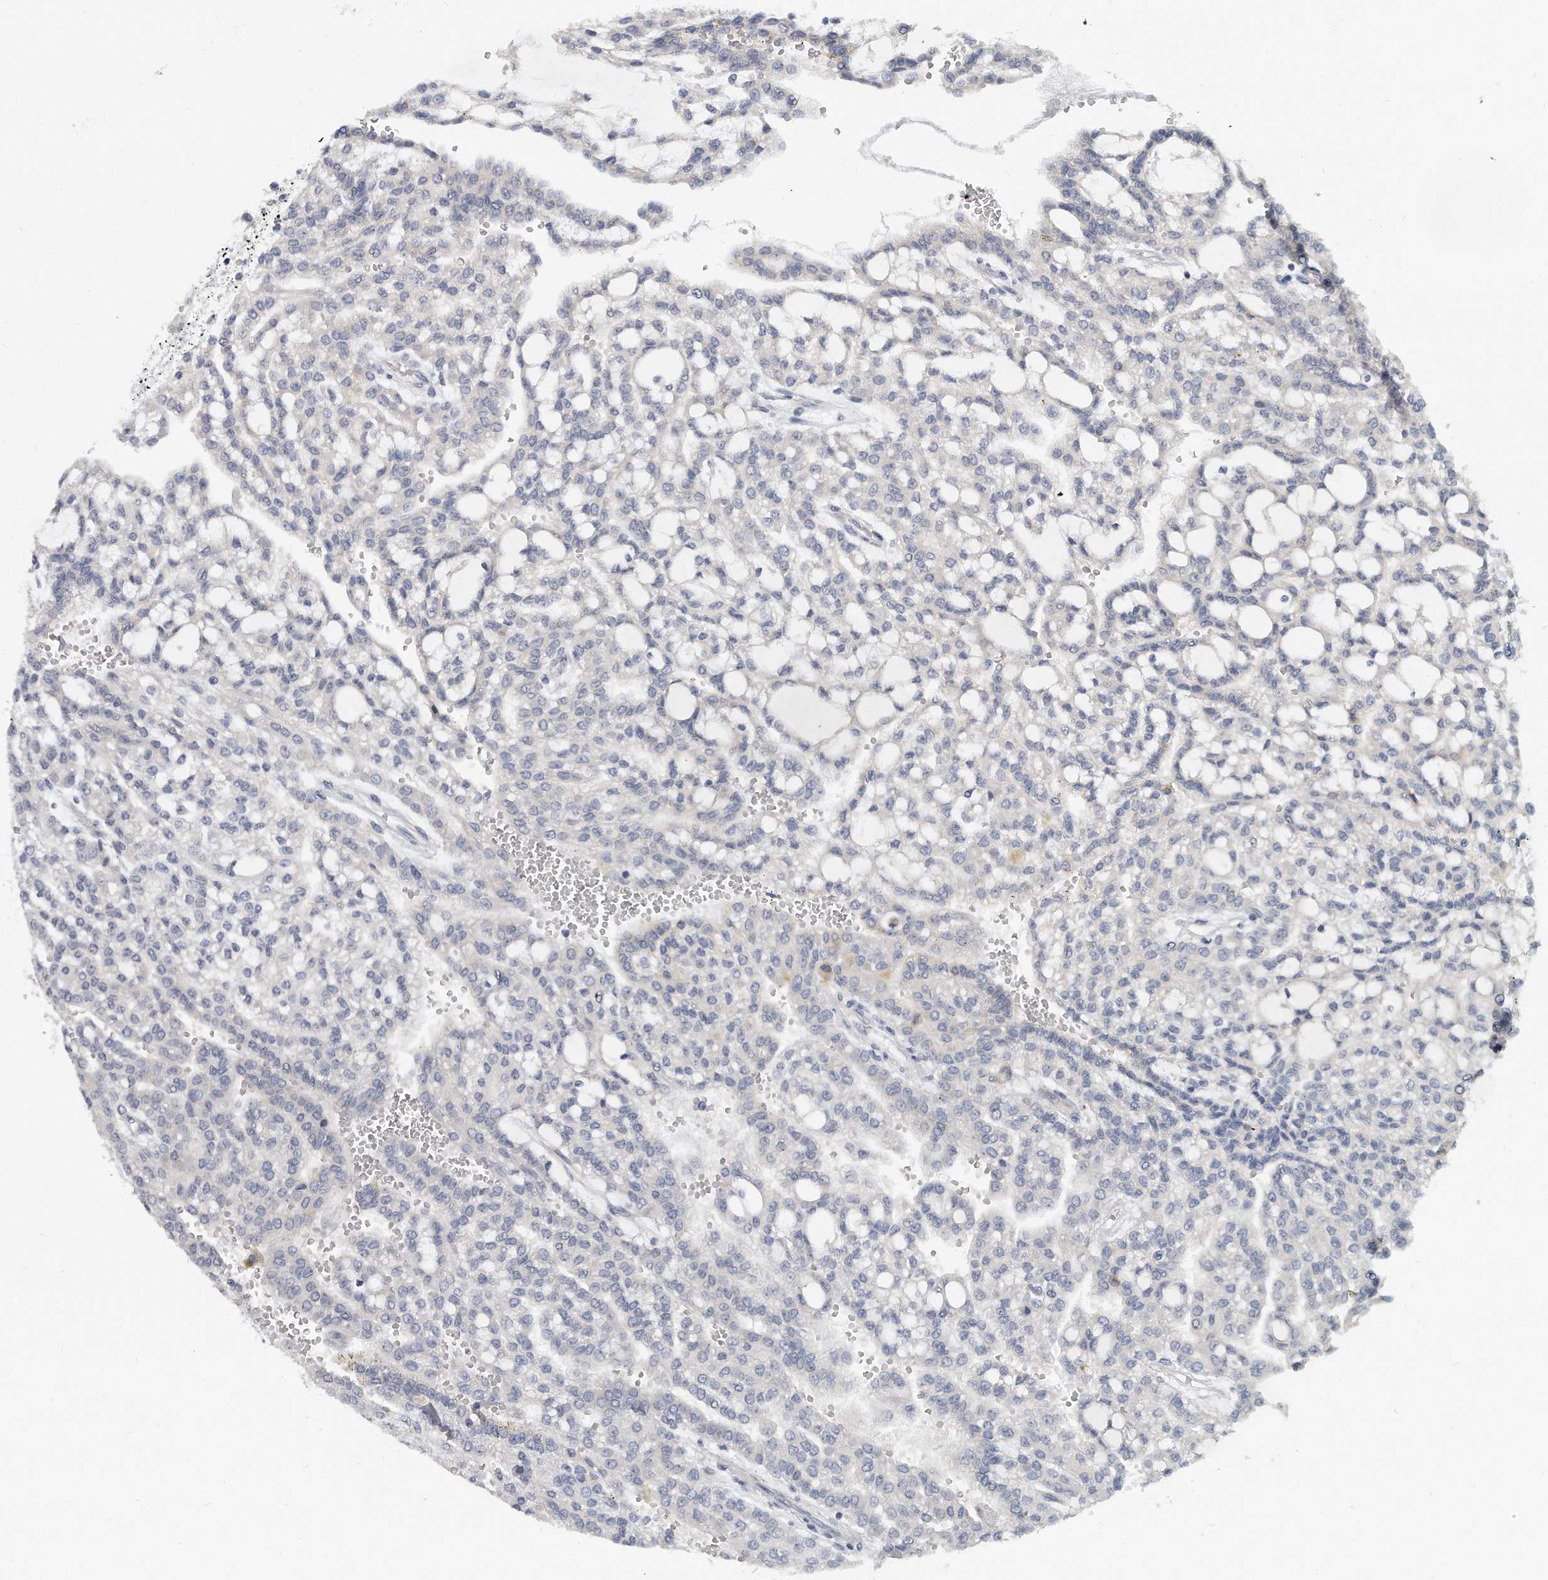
{"staining": {"intensity": "negative", "quantity": "none", "location": "none"}, "tissue": "renal cancer", "cell_type": "Tumor cells", "image_type": "cancer", "snomed": [{"axis": "morphology", "description": "Adenocarcinoma, NOS"}, {"axis": "topography", "description": "Kidney"}], "caption": "The immunohistochemistry photomicrograph has no significant expression in tumor cells of renal cancer (adenocarcinoma) tissue.", "gene": "PLEKHA6", "patient": {"sex": "male", "age": 63}}